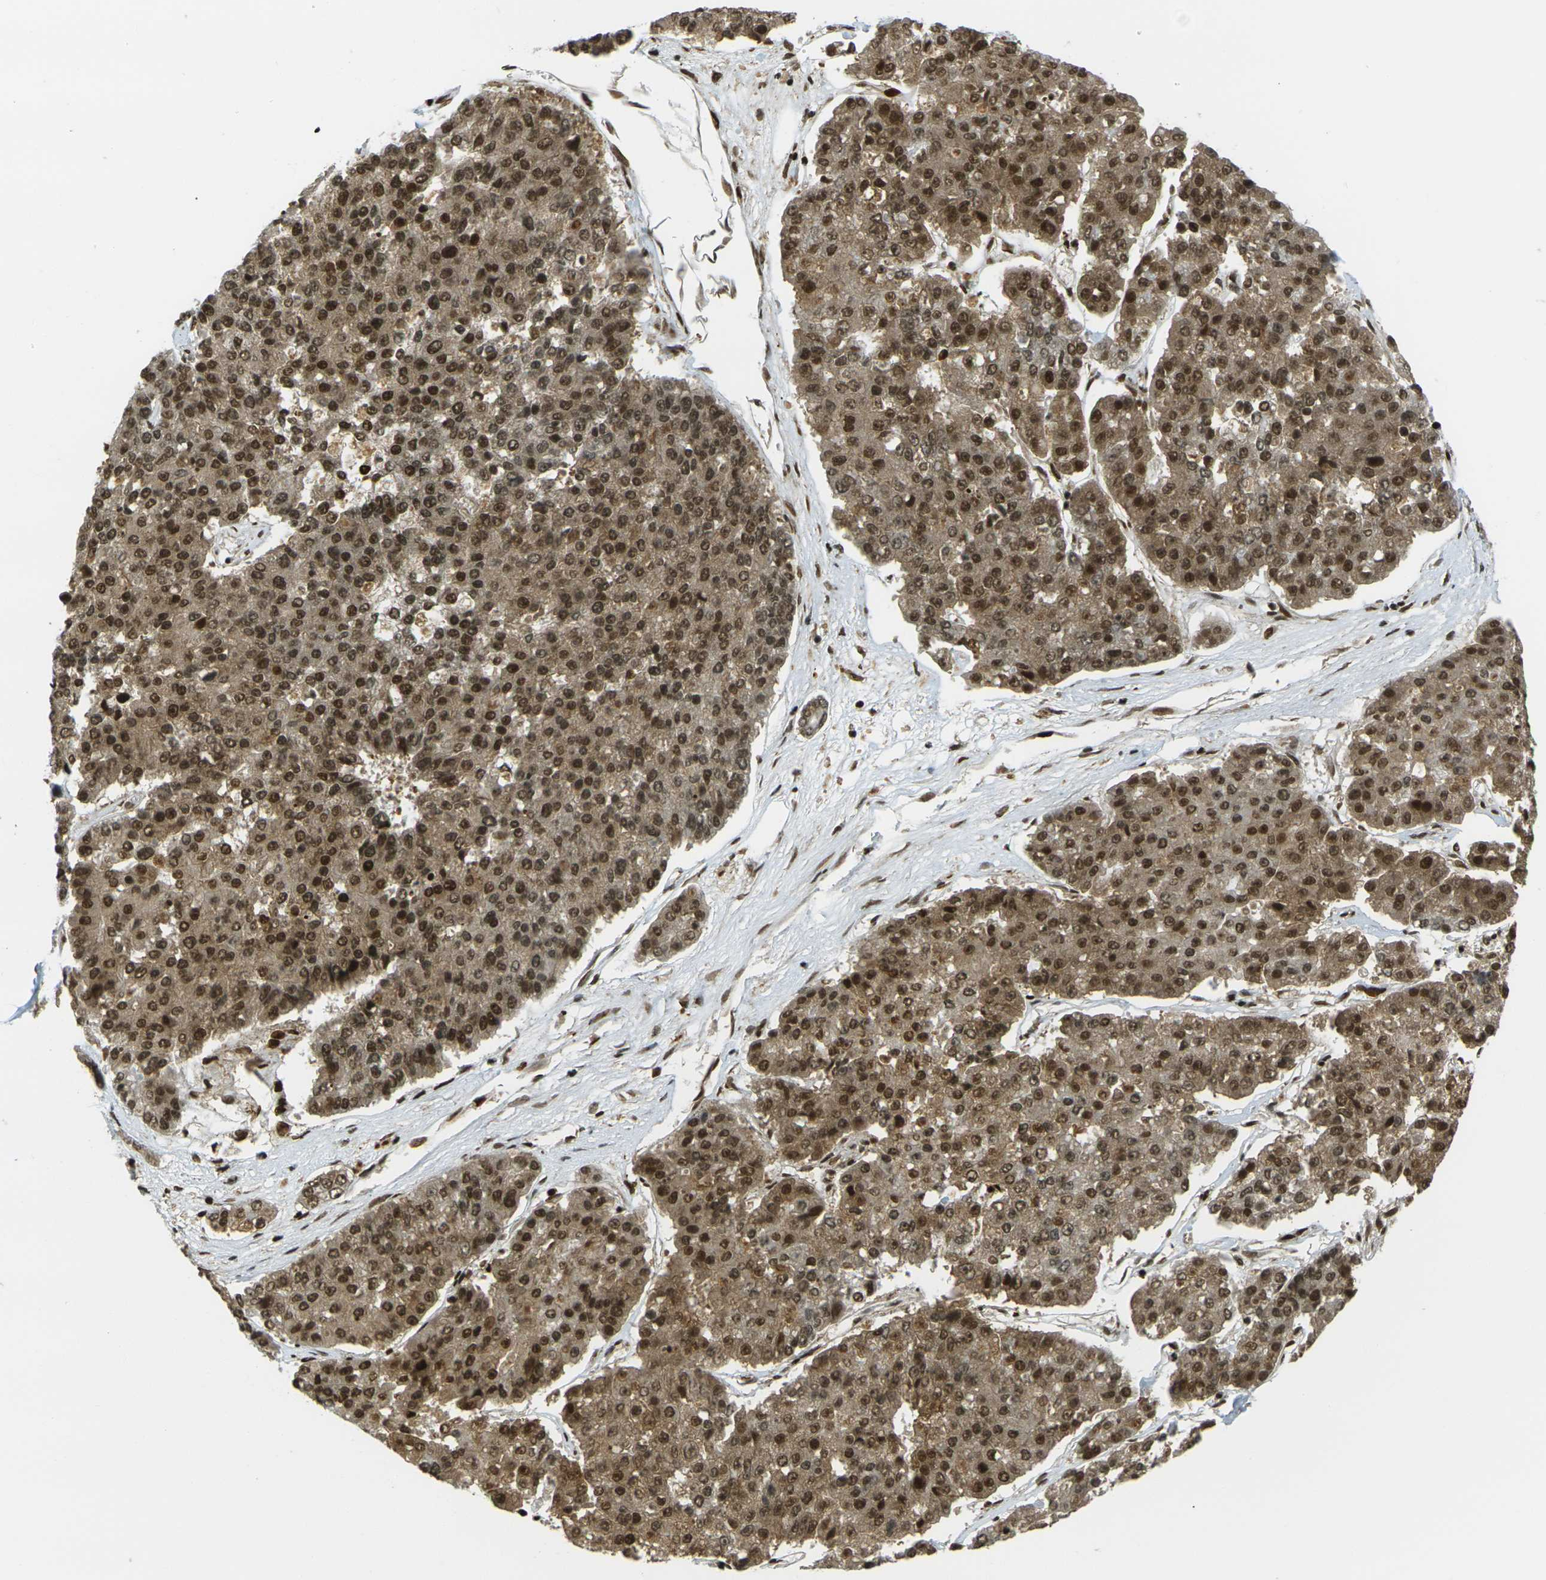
{"staining": {"intensity": "moderate", "quantity": ">75%", "location": "cytoplasmic/membranous,nuclear"}, "tissue": "pancreatic cancer", "cell_type": "Tumor cells", "image_type": "cancer", "snomed": [{"axis": "morphology", "description": "Adenocarcinoma, NOS"}, {"axis": "topography", "description": "Pancreas"}], "caption": "An IHC image of neoplastic tissue is shown. Protein staining in brown labels moderate cytoplasmic/membranous and nuclear positivity in pancreatic cancer (adenocarcinoma) within tumor cells.", "gene": "RUVBL2", "patient": {"sex": "male", "age": 50}}